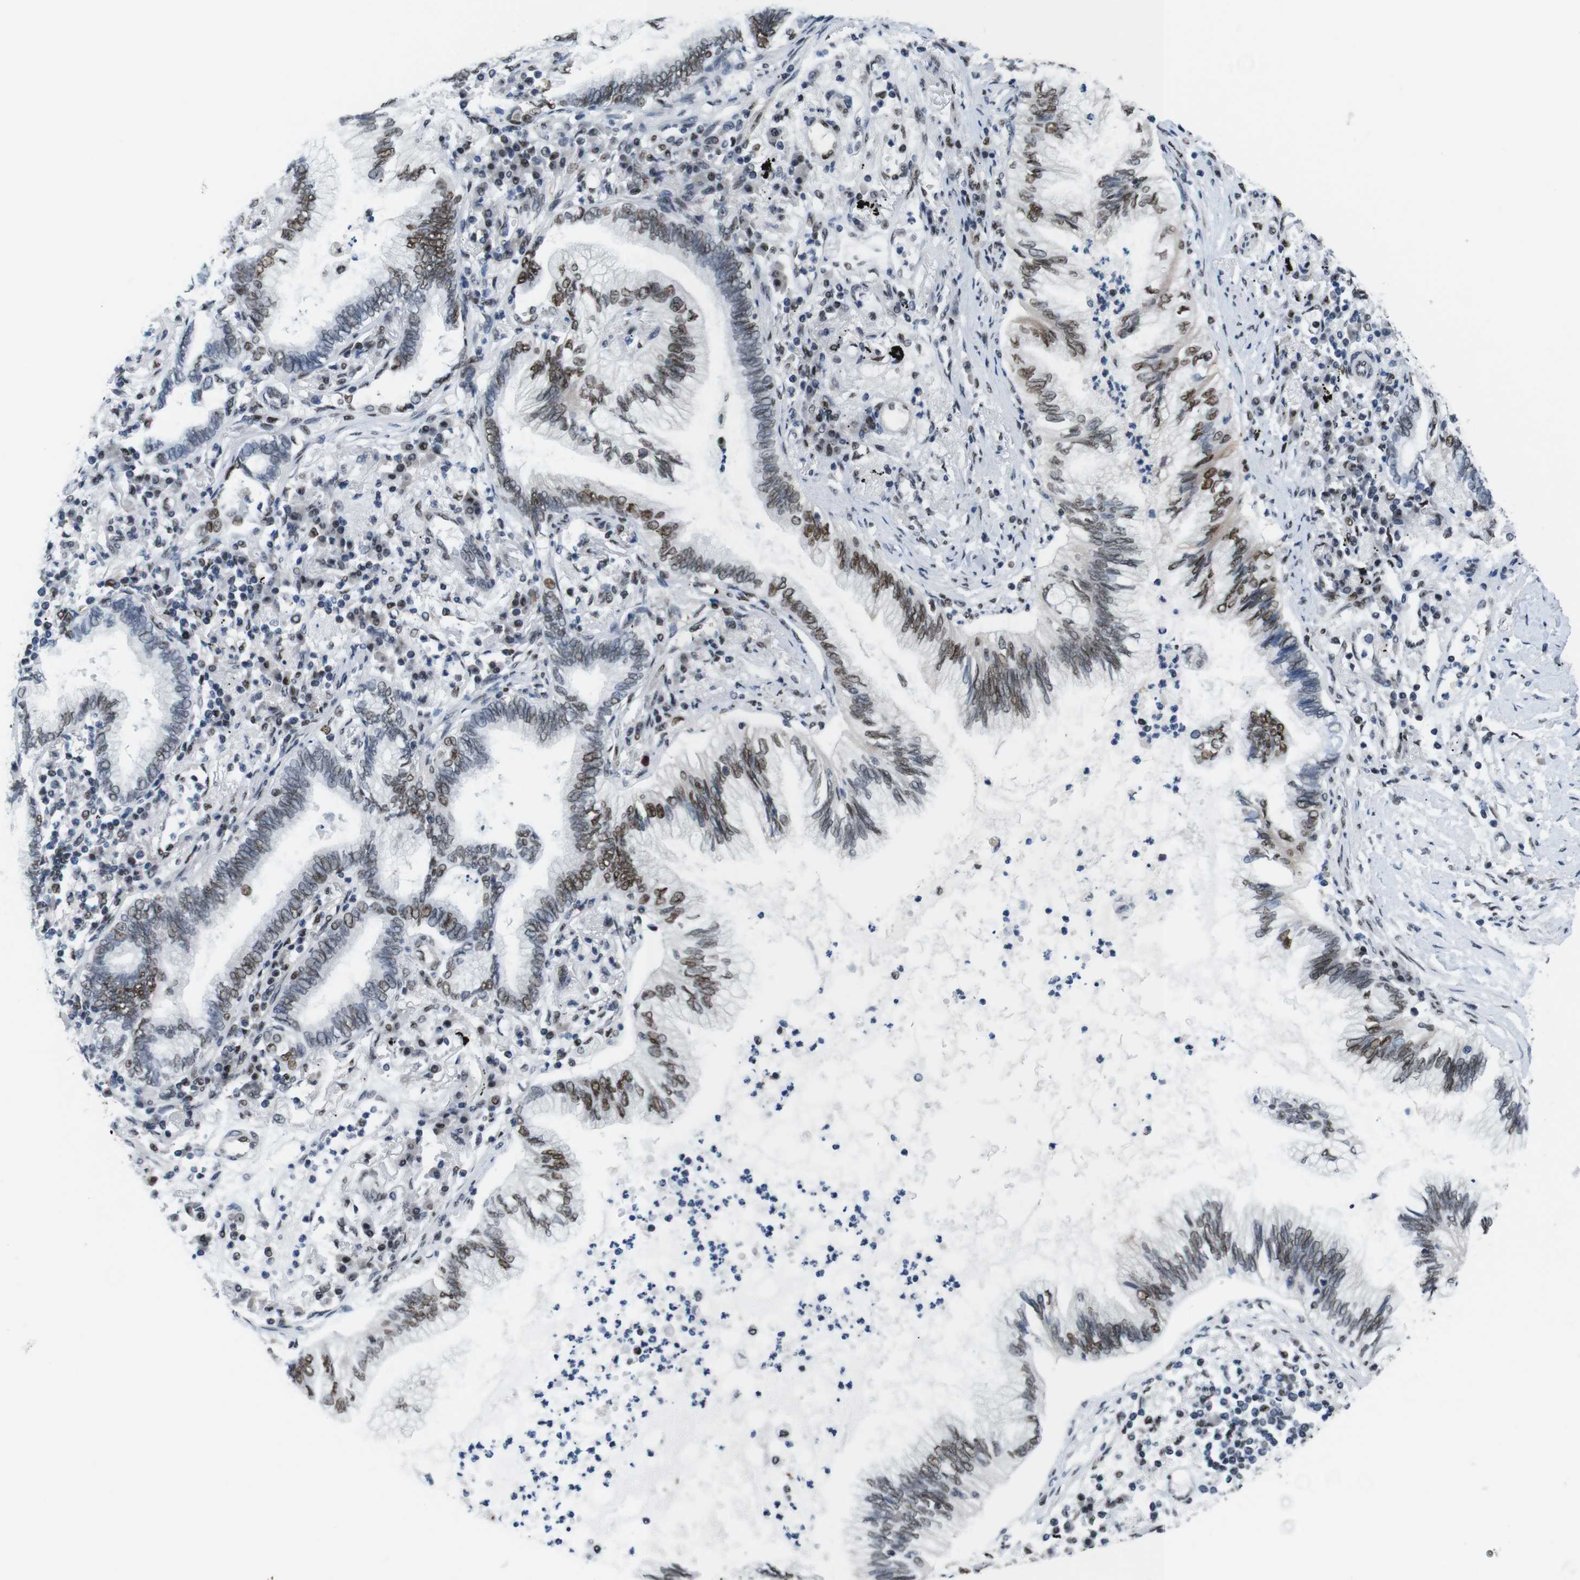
{"staining": {"intensity": "moderate", "quantity": "25%-75%", "location": "nuclear"}, "tissue": "lung cancer", "cell_type": "Tumor cells", "image_type": "cancer", "snomed": [{"axis": "morphology", "description": "Normal tissue, NOS"}, {"axis": "morphology", "description": "Adenocarcinoma, NOS"}, {"axis": "topography", "description": "Bronchus"}, {"axis": "topography", "description": "Lung"}], "caption": "Immunohistochemistry of human lung cancer (adenocarcinoma) demonstrates medium levels of moderate nuclear positivity in about 25%-75% of tumor cells. (DAB (3,3'-diaminobenzidine) IHC with brightfield microscopy, high magnification).", "gene": "PSME3", "patient": {"sex": "female", "age": 70}}